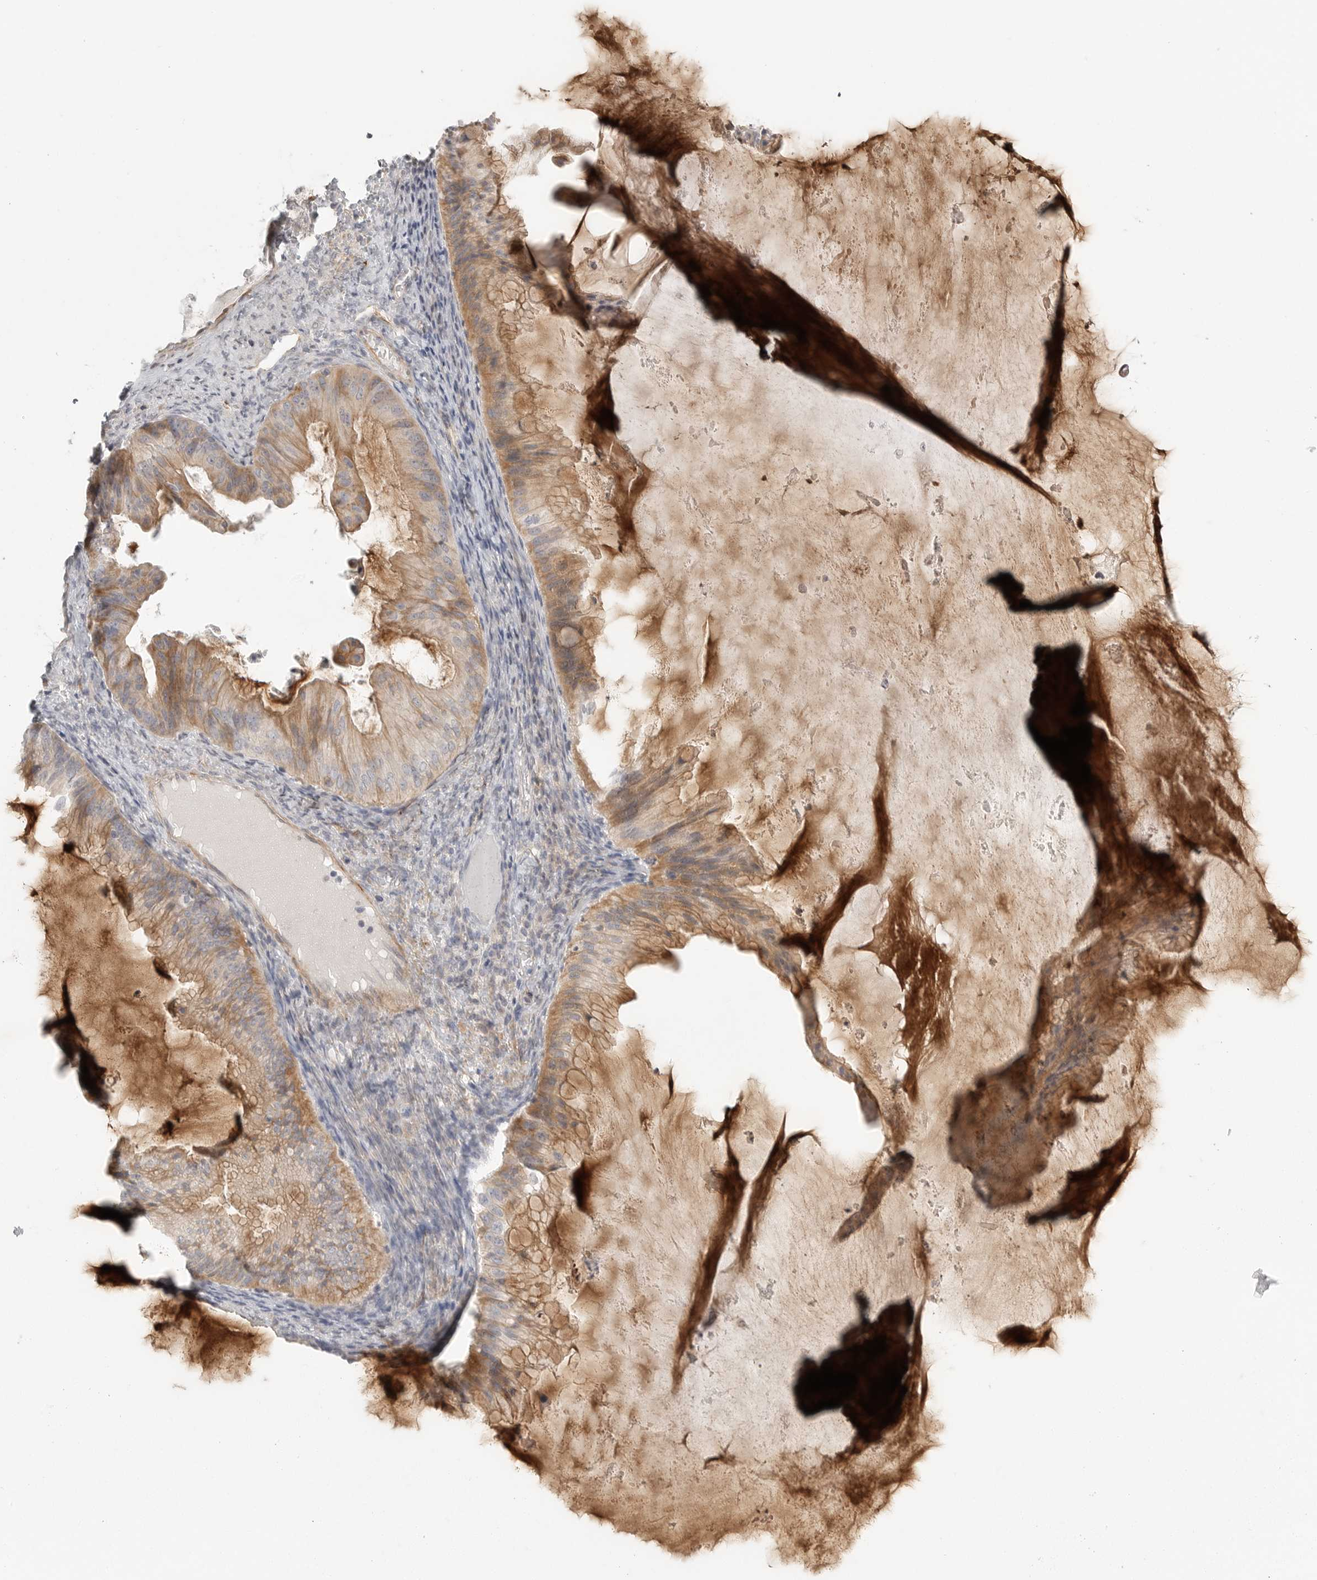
{"staining": {"intensity": "weak", "quantity": ">75%", "location": "cytoplasmic/membranous"}, "tissue": "ovarian cancer", "cell_type": "Tumor cells", "image_type": "cancer", "snomed": [{"axis": "morphology", "description": "Cystadenocarcinoma, mucinous, NOS"}, {"axis": "topography", "description": "Ovary"}], "caption": "IHC micrograph of human ovarian cancer (mucinous cystadenocarcinoma) stained for a protein (brown), which demonstrates low levels of weak cytoplasmic/membranous positivity in about >75% of tumor cells.", "gene": "STAB2", "patient": {"sex": "female", "age": 61}}